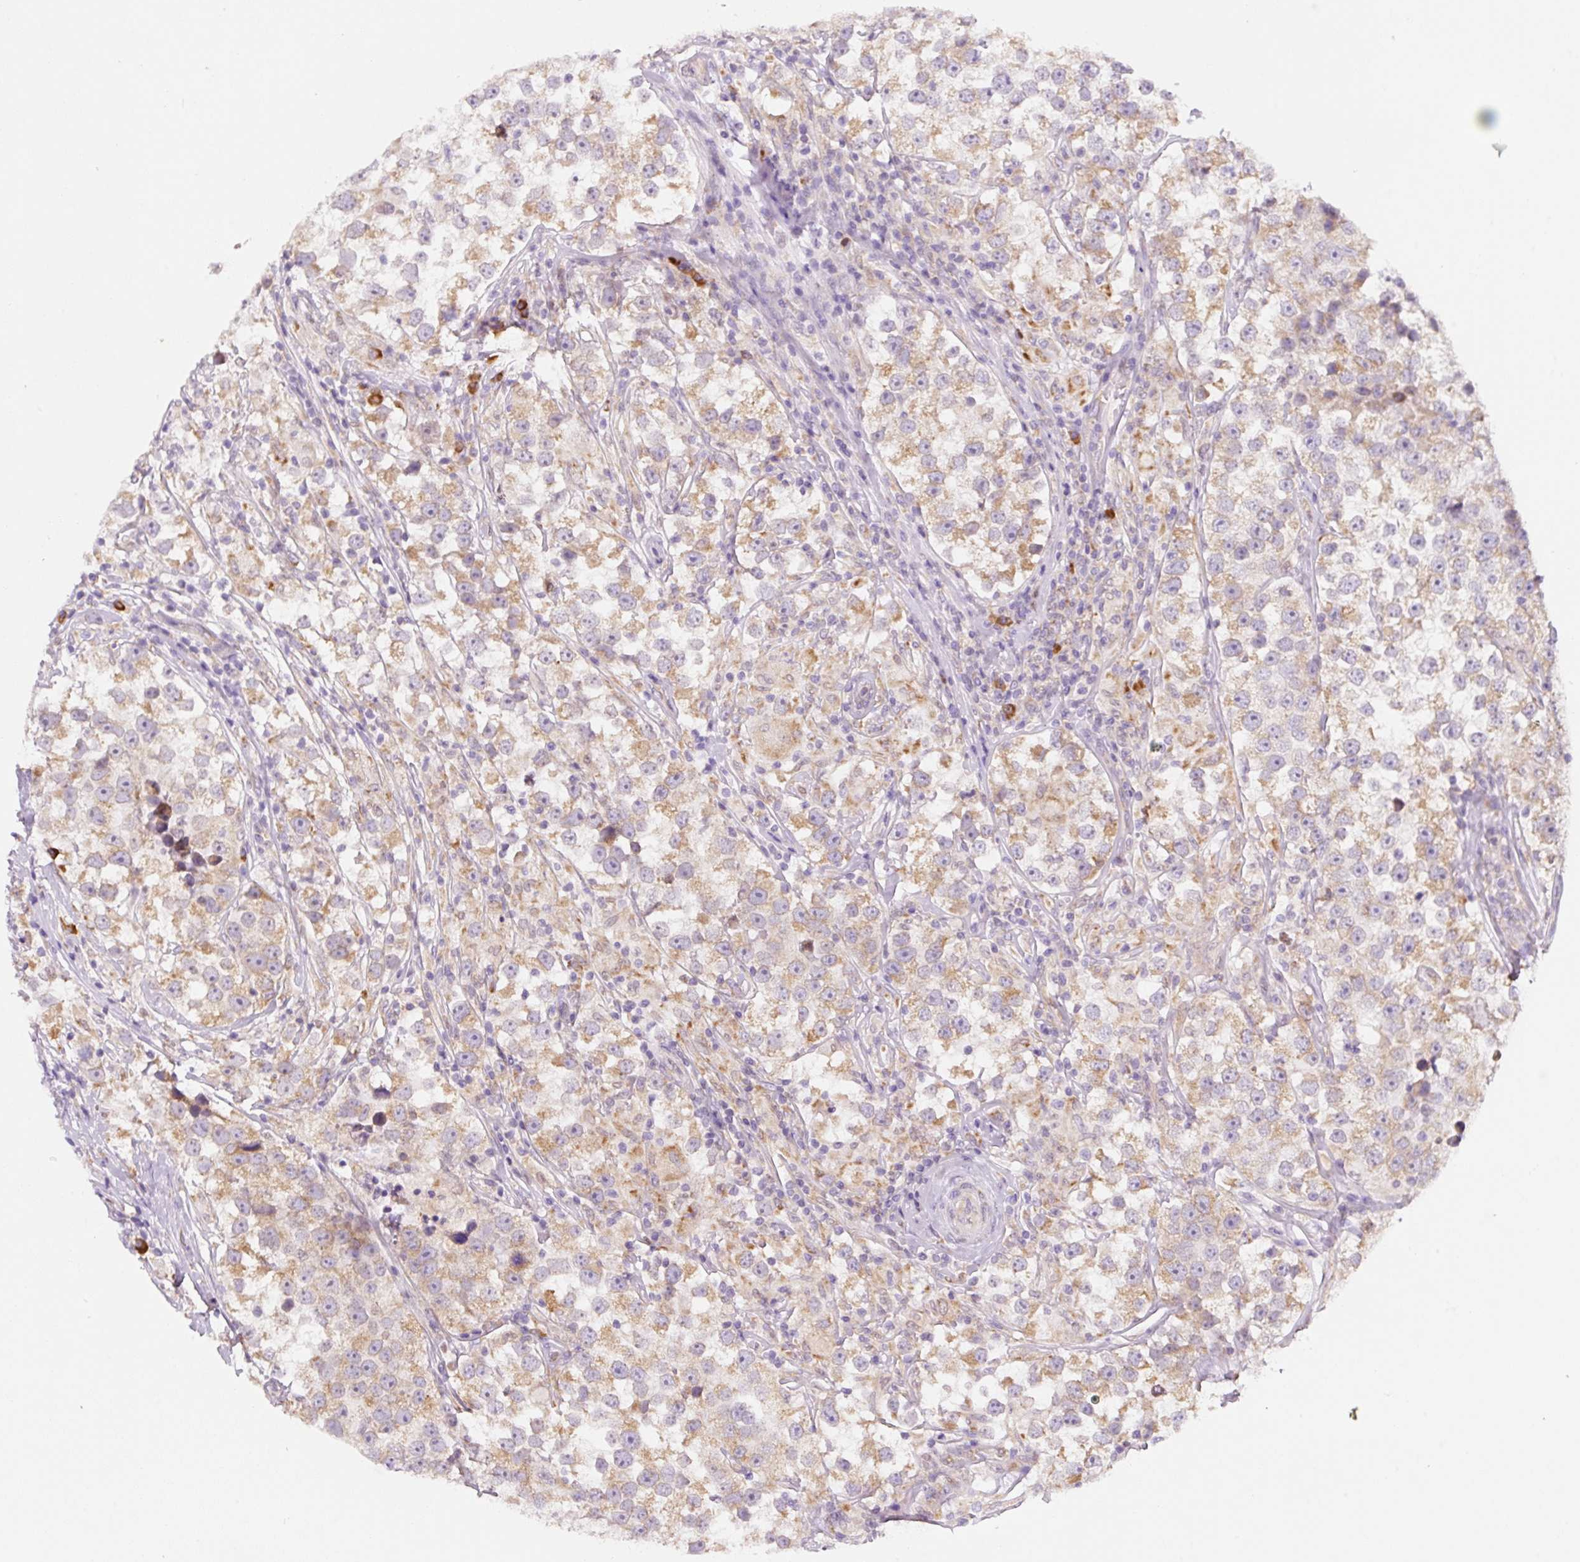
{"staining": {"intensity": "moderate", "quantity": ">75%", "location": "cytoplasmic/membranous"}, "tissue": "testis cancer", "cell_type": "Tumor cells", "image_type": "cancer", "snomed": [{"axis": "morphology", "description": "Seminoma, NOS"}, {"axis": "topography", "description": "Testis"}], "caption": "Protein staining of testis cancer (seminoma) tissue shows moderate cytoplasmic/membranous positivity in about >75% of tumor cells. (Brightfield microscopy of DAB IHC at high magnification).", "gene": "DDOST", "patient": {"sex": "male", "age": 46}}